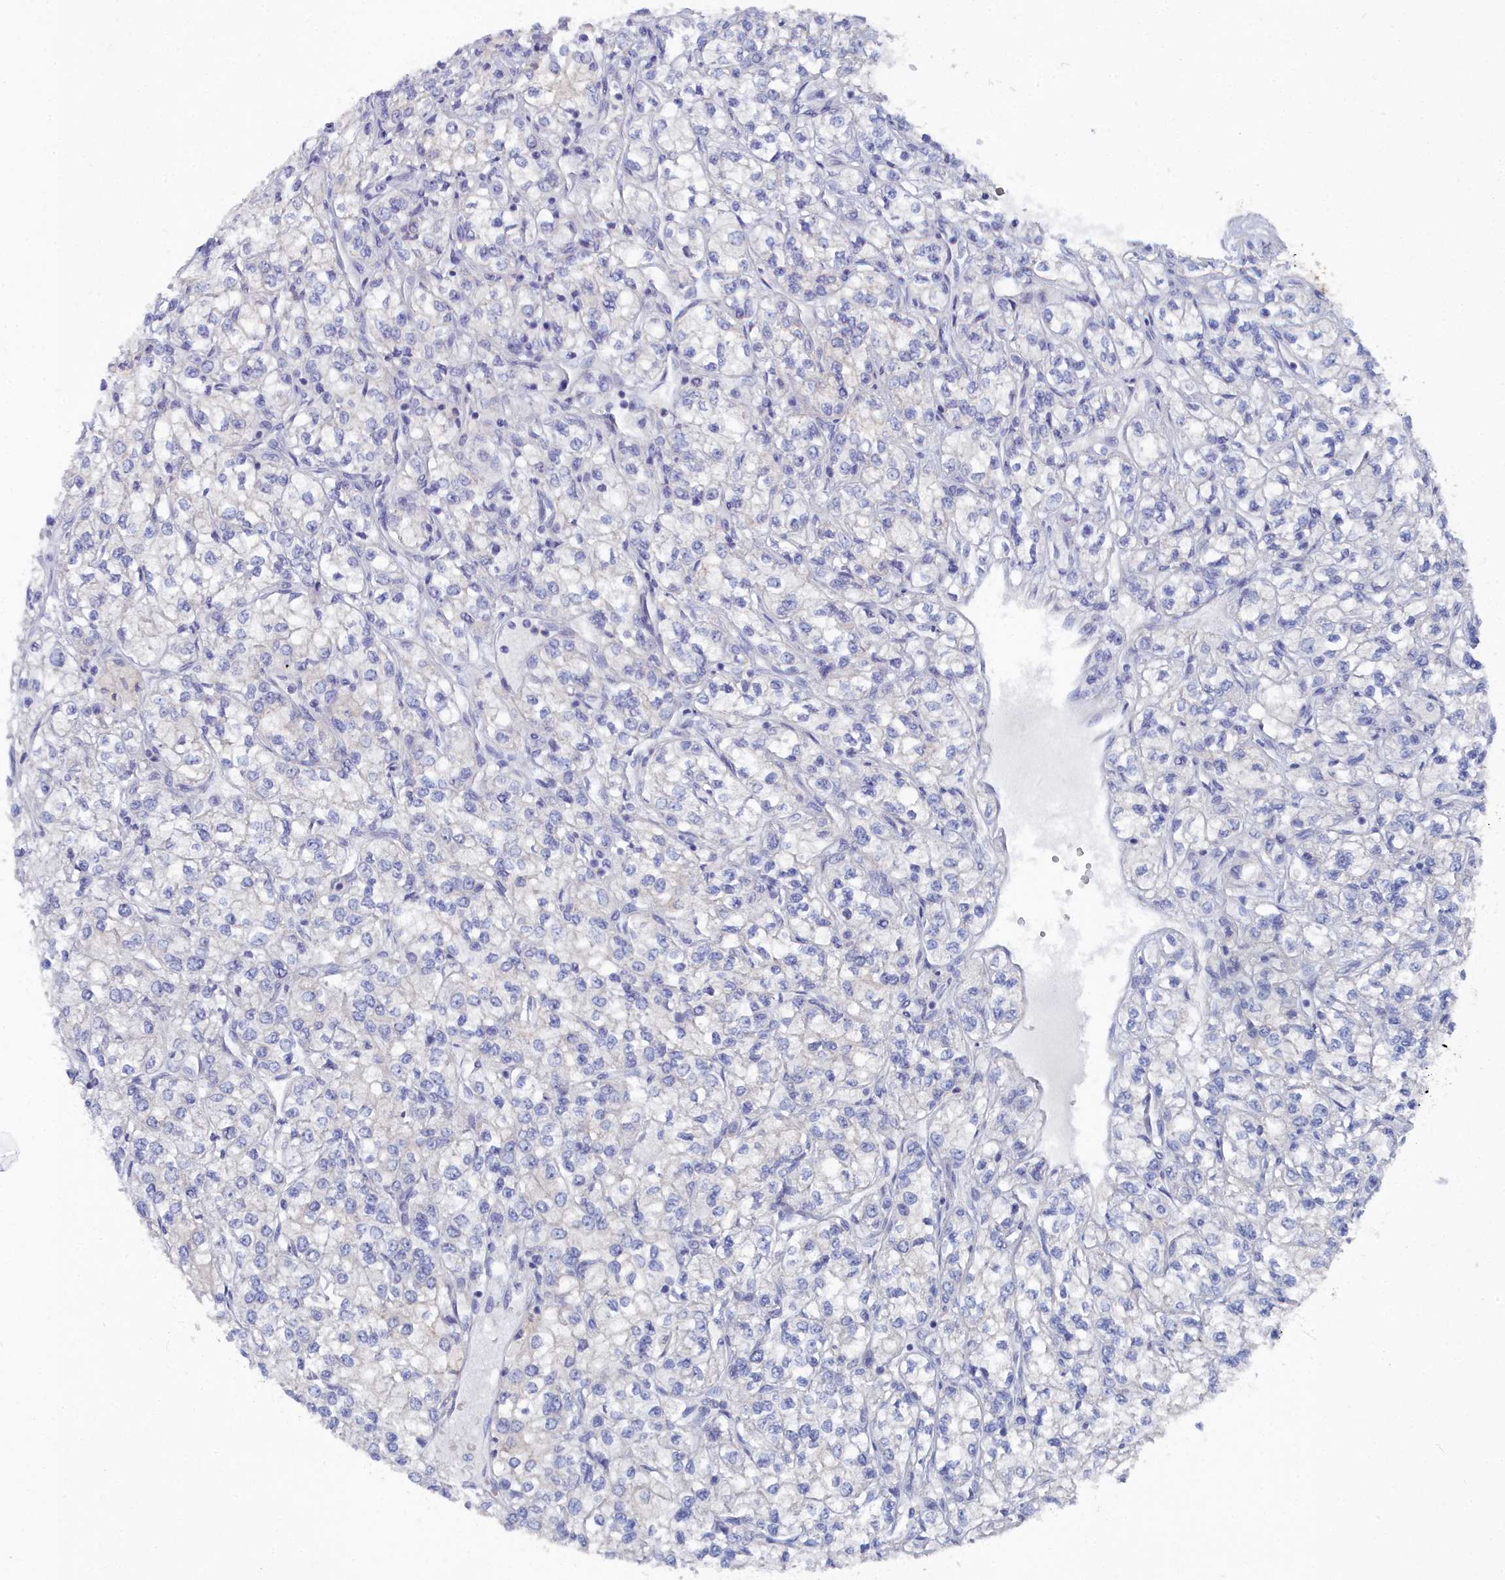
{"staining": {"intensity": "negative", "quantity": "none", "location": "none"}, "tissue": "renal cancer", "cell_type": "Tumor cells", "image_type": "cancer", "snomed": [{"axis": "morphology", "description": "Adenocarcinoma, NOS"}, {"axis": "topography", "description": "Kidney"}], "caption": "This is an IHC image of human adenocarcinoma (renal). There is no positivity in tumor cells.", "gene": "CCDC149", "patient": {"sex": "male", "age": 80}}